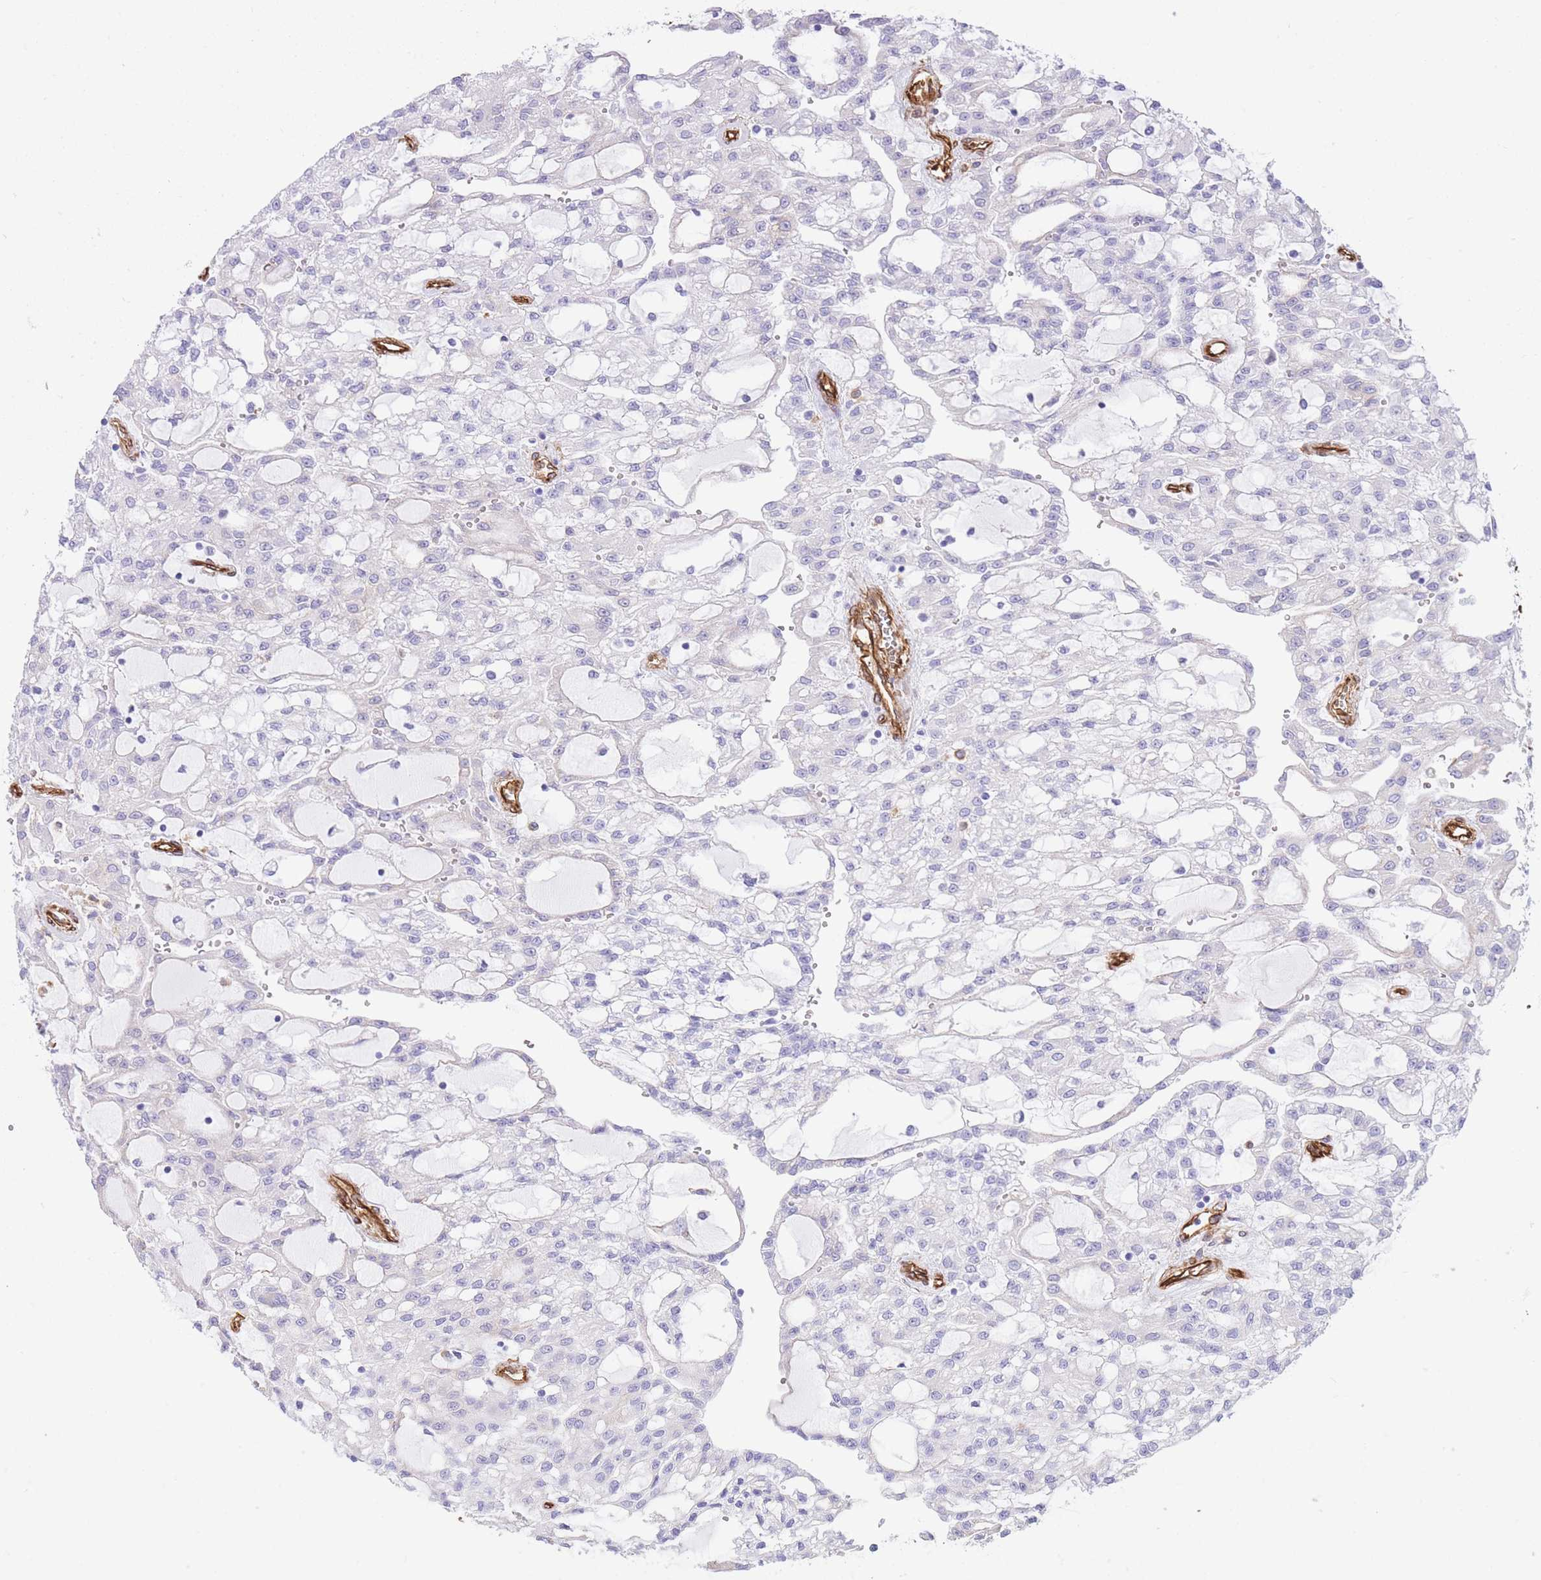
{"staining": {"intensity": "negative", "quantity": "none", "location": "none"}, "tissue": "renal cancer", "cell_type": "Tumor cells", "image_type": "cancer", "snomed": [{"axis": "morphology", "description": "Adenocarcinoma, NOS"}, {"axis": "topography", "description": "Kidney"}], "caption": "Immunohistochemistry (IHC) of renal adenocarcinoma demonstrates no staining in tumor cells.", "gene": "CAVIN1", "patient": {"sex": "male", "age": 63}}